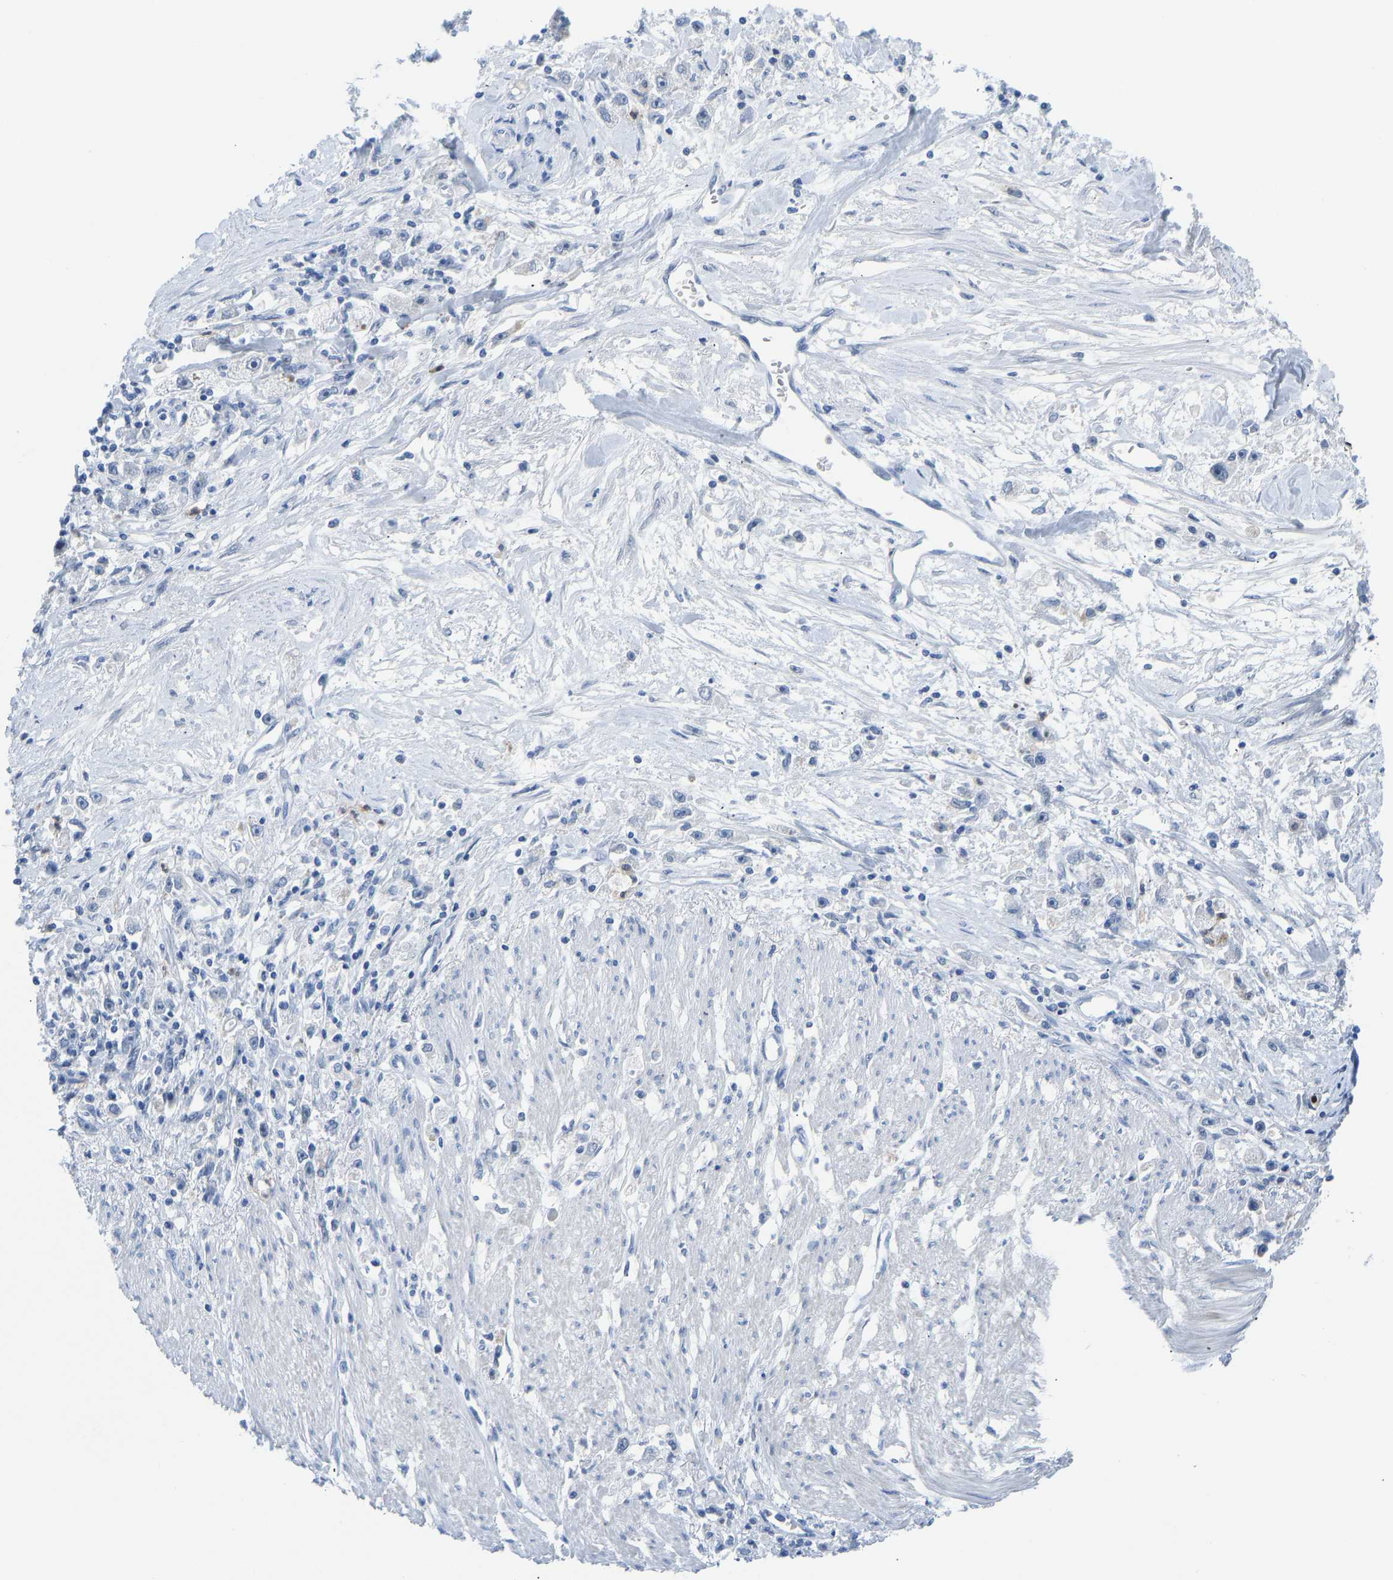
{"staining": {"intensity": "negative", "quantity": "none", "location": "none"}, "tissue": "stomach cancer", "cell_type": "Tumor cells", "image_type": "cancer", "snomed": [{"axis": "morphology", "description": "Adenocarcinoma, NOS"}, {"axis": "topography", "description": "Stomach"}], "caption": "DAB immunohistochemical staining of stomach adenocarcinoma demonstrates no significant staining in tumor cells.", "gene": "TXNDC2", "patient": {"sex": "female", "age": 59}}